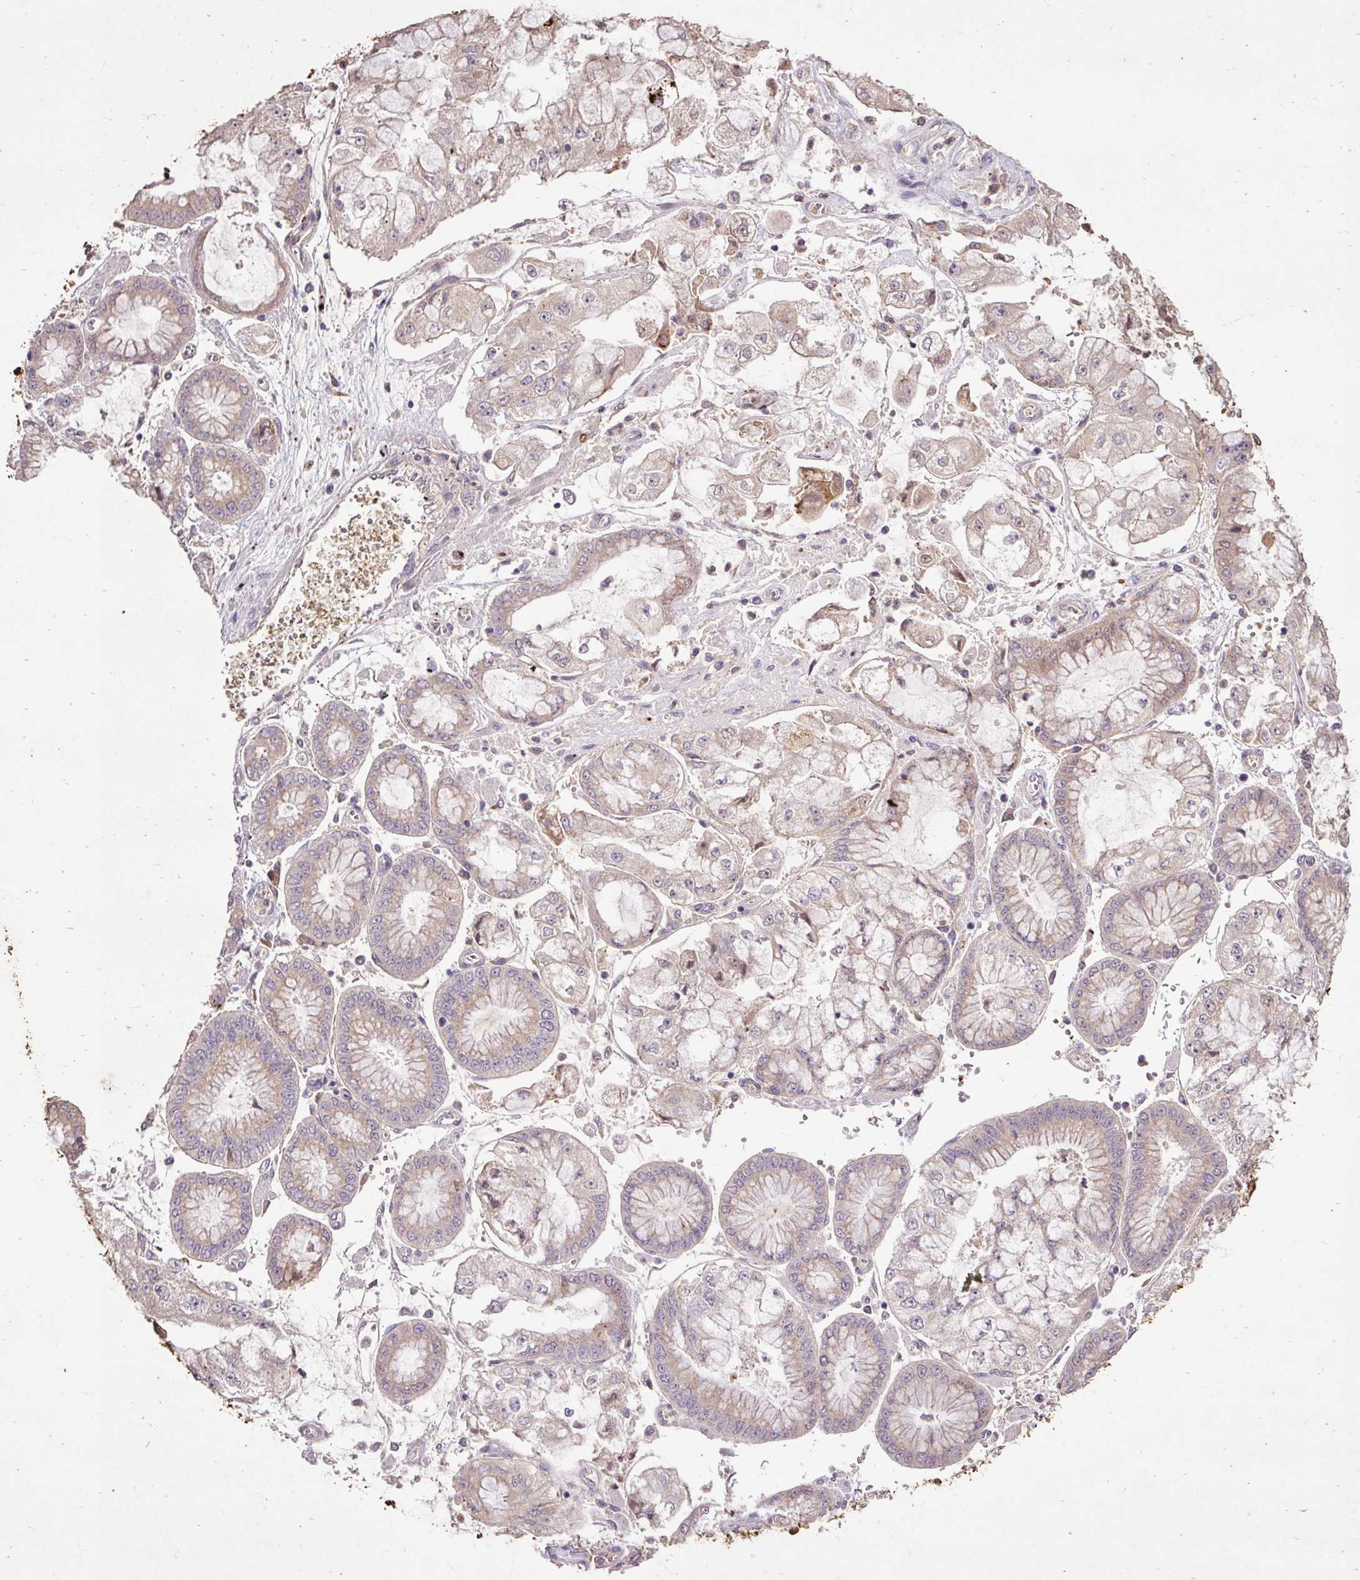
{"staining": {"intensity": "weak", "quantity": "<25%", "location": "cytoplasmic/membranous"}, "tissue": "stomach cancer", "cell_type": "Tumor cells", "image_type": "cancer", "snomed": [{"axis": "morphology", "description": "Adenocarcinoma, NOS"}, {"axis": "topography", "description": "Stomach"}], "caption": "Tumor cells show no significant protein expression in stomach cancer.", "gene": "LRTM2", "patient": {"sex": "male", "age": 76}}